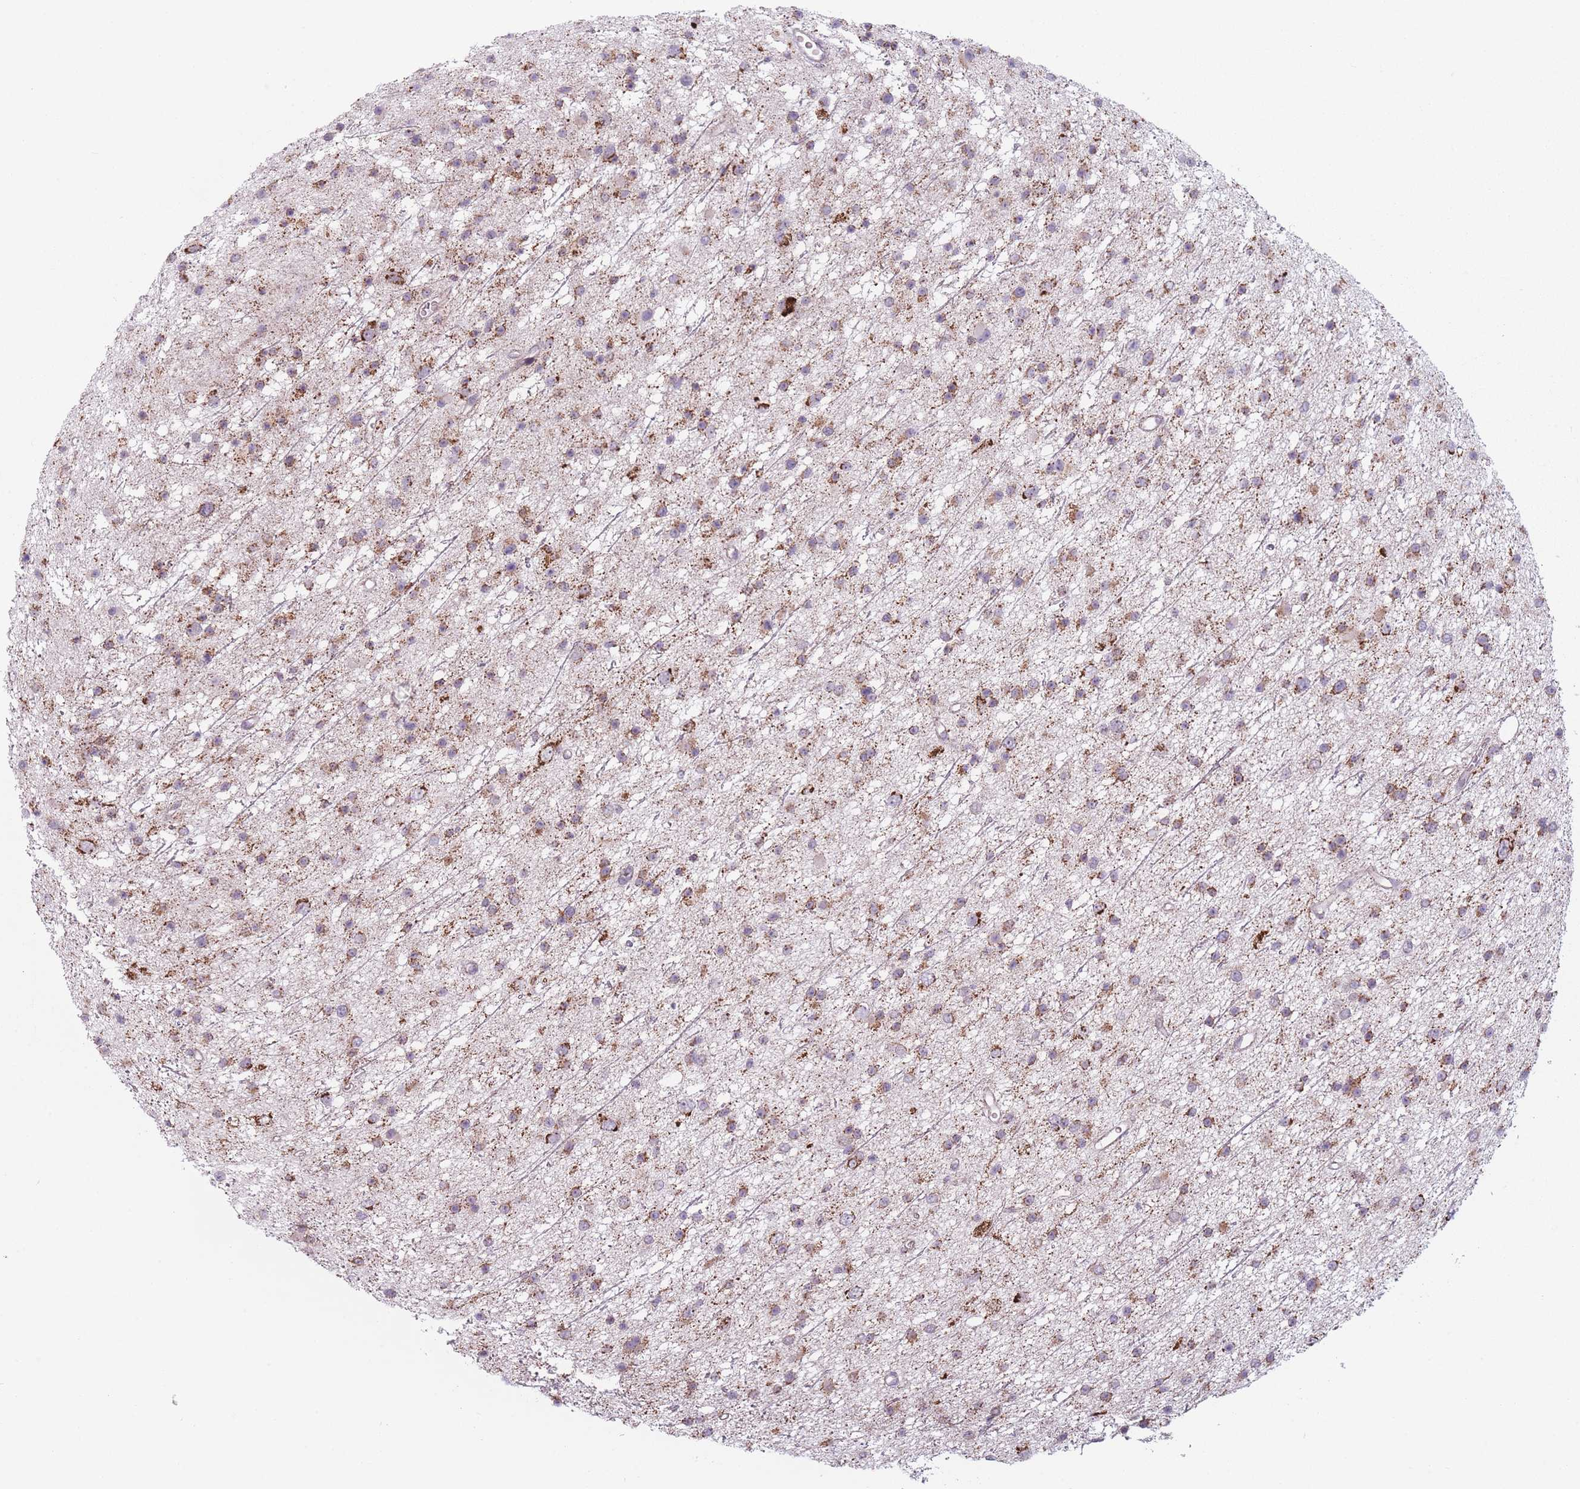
{"staining": {"intensity": "moderate", "quantity": ">75%", "location": "cytoplasmic/membranous"}, "tissue": "glioma", "cell_type": "Tumor cells", "image_type": "cancer", "snomed": [{"axis": "morphology", "description": "Glioma, malignant, Low grade"}, {"axis": "topography", "description": "Cerebral cortex"}], "caption": "Protein expression analysis of glioma demonstrates moderate cytoplasmic/membranous expression in approximately >75% of tumor cells.", "gene": "DCHS1", "patient": {"sex": "female", "age": 39}}